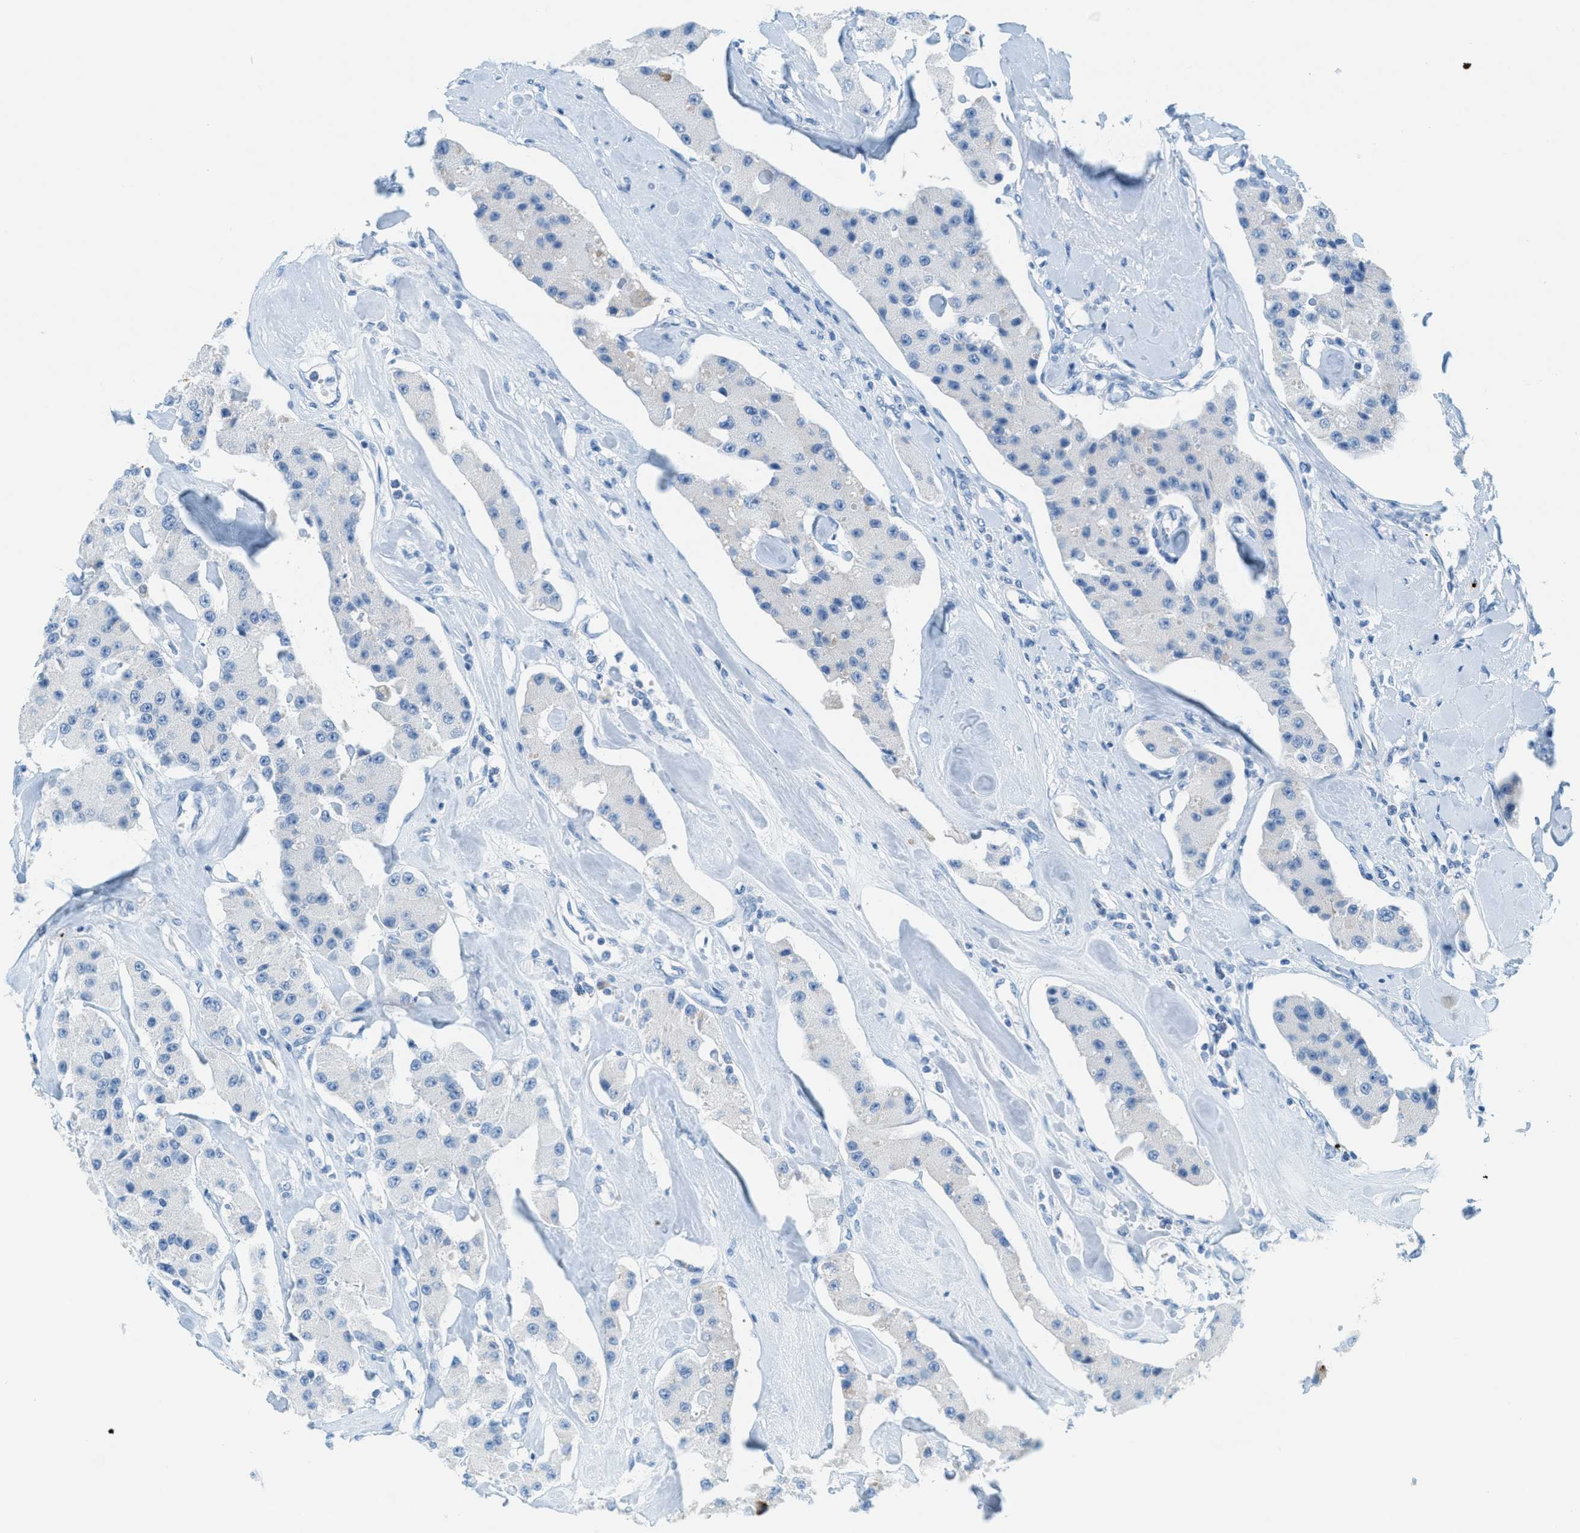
{"staining": {"intensity": "negative", "quantity": "none", "location": "none"}, "tissue": "carcinoid", "cell_type": "Tumor cells", "image_type": "cancer", "snomed": [{"axis": "morphology", "description": "Carcinoid, malignant, NOS"}, {"axis": "topography", "description": "Pancreas"}], "caption": "Protein analysis of carcinoid exhibits no significant positivity in tumor cells.", "gene": "PPBP", "patient": {"sex": "male", "age": 41}}